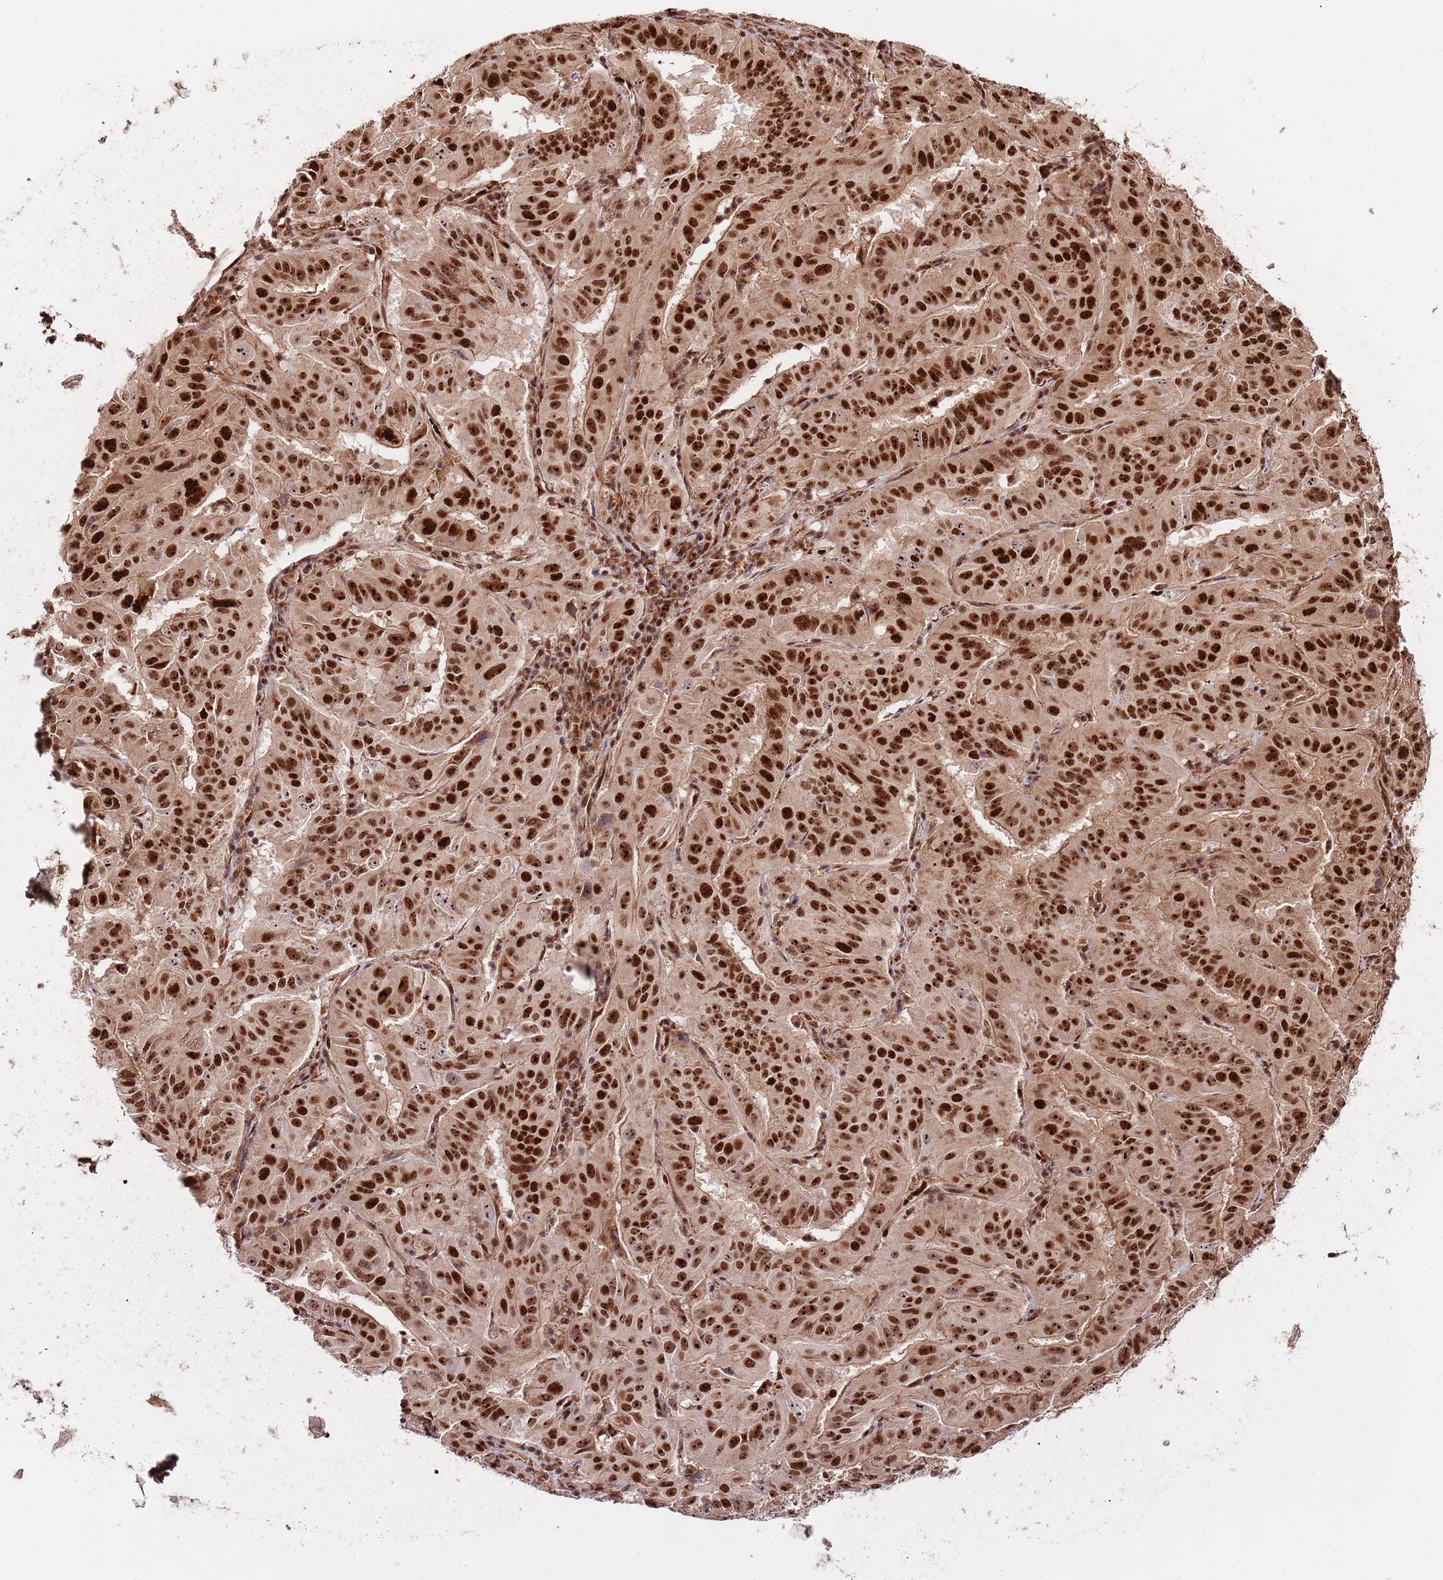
{"staining": {"intensity": "strong", "quantity": ">75%", "location": "nuclear"}, "tissue": "pancreatic cancer", "cell_type": "Tumor cells", "image_type": "cancer", "snomed": [{"axis": "morphology", "description": "Adenocarcinoma, NOS"}, {"axis": "topography", "description": "Pancreas"}], "caption": "Immunohistochemistry (IHC) photomicrograph of pancreatic adenocarcinoma stained for a protein (brown), which shows high levels of strong nuclear staining in approximately >75% of tumor cells.", "gene": "RIF1", "patient": {"sex": "male", "age": 63}}